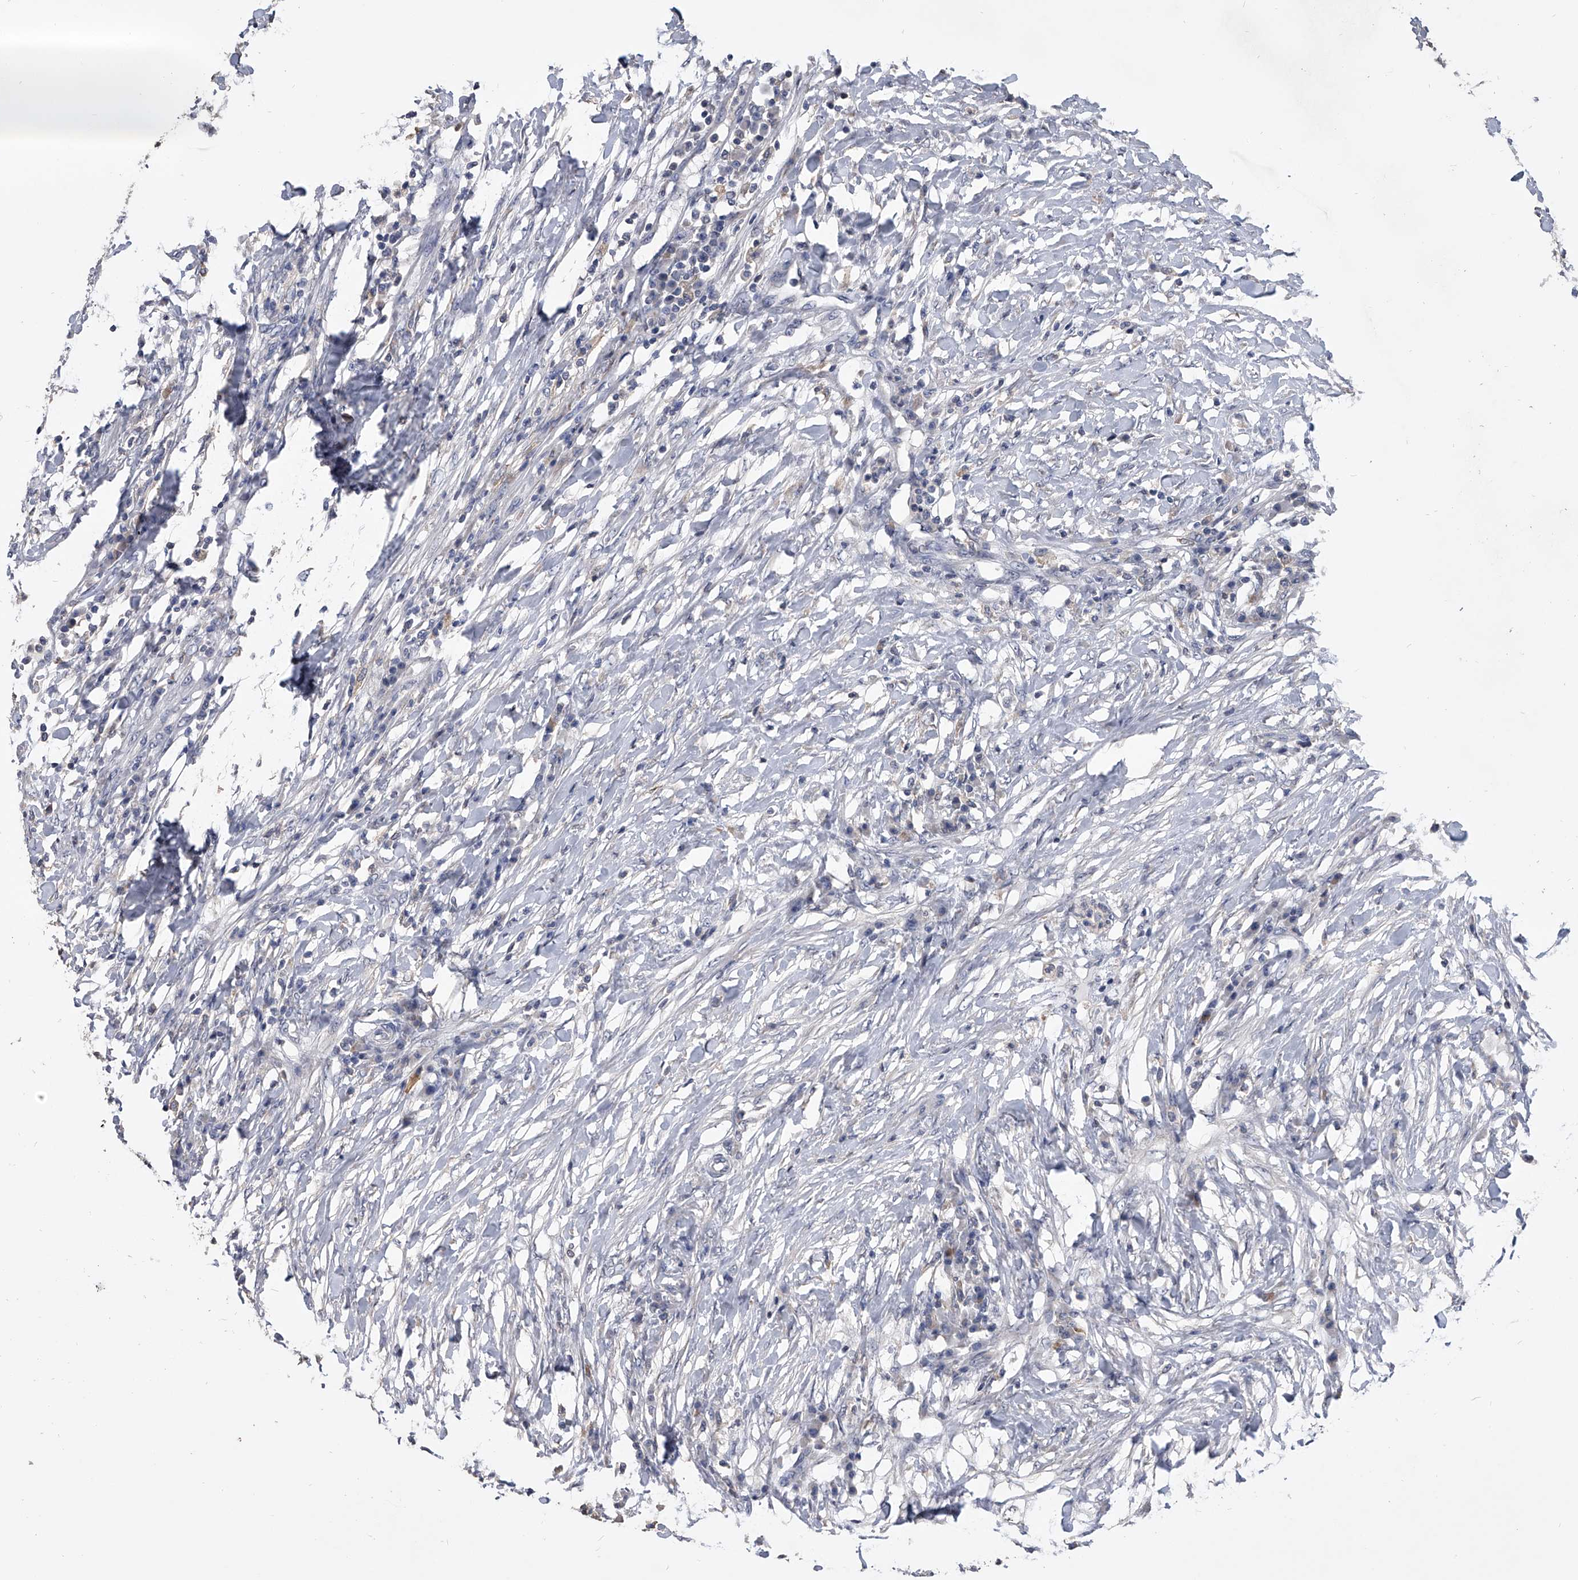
{"staining": {"intensity": "negative", "quantity": "none", "location": "none"}, "tissue": "colorectal cancer", "cell_type": "Tumor cells", "image_type": "cancer", "snomed": [{"axis": "morphology", "description": "Adenocarcinoma, NOS"}, {"axis": "topography", "description": "Colon"}], "caption": "Protein analysis of adenocarcinoma (colorectal) displays no significant staining in tumor cells.", "gene": "MAP4K3", "patient": {"sex": "male", "age": 83}}